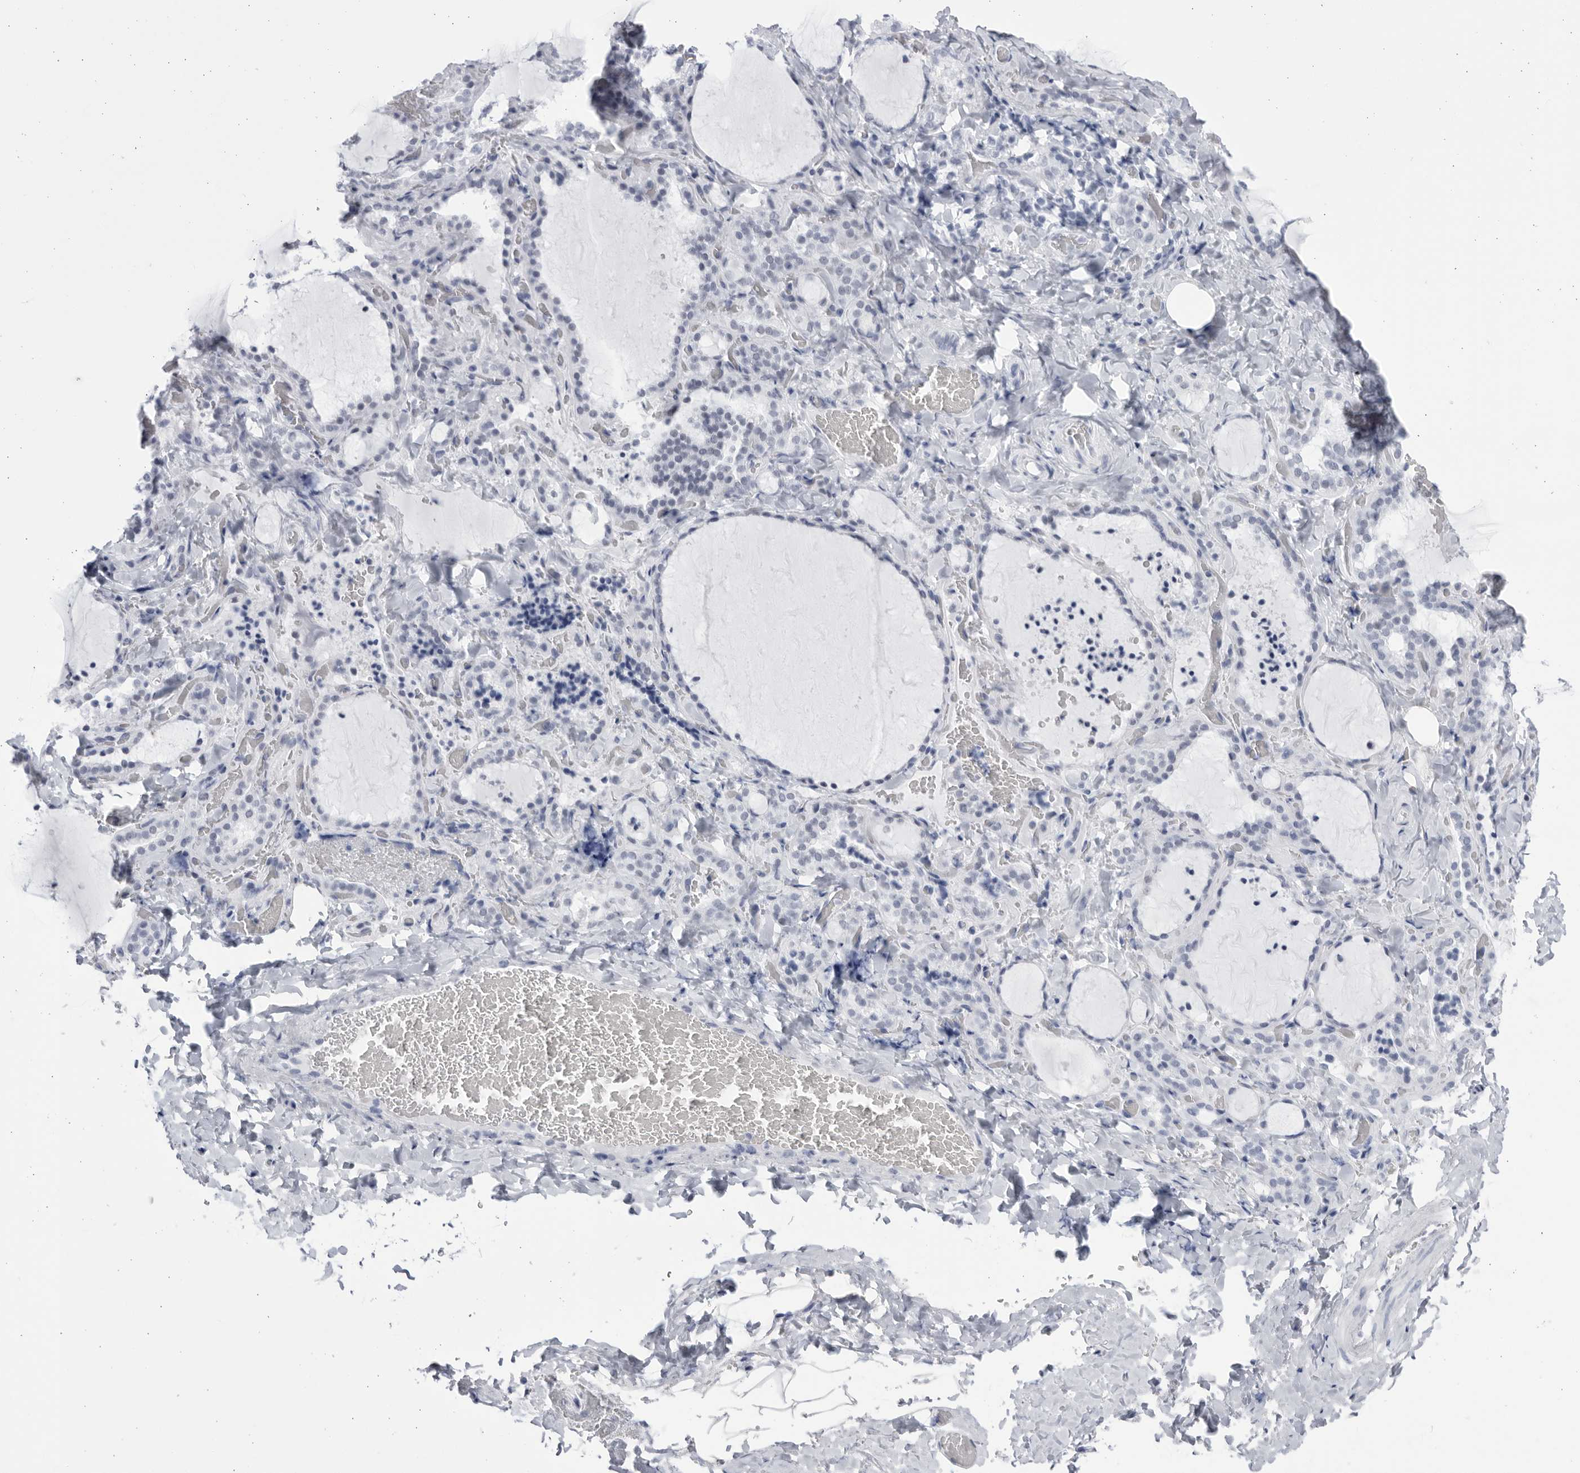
{"staining": {"intensity": "negative", "quantity": "none", "location": "none"}, "tissue": "thyroid gland", "cell_type": "Glandular cells", "image_type": "normal", "snomed": [{"axis": "morphology", "description": "Normal tissue, NOS"}, {"axis": "topography", "description": "Thyroid gland"}], "caption": "IHC of normal thyroid gland exhibits no positivity in glandular cells. (DAB immunohistochemistry (IHC) with hematoxylin counter stain).", "gene": "CCDC181", "patient": {"sex": "female", "age": 22}}